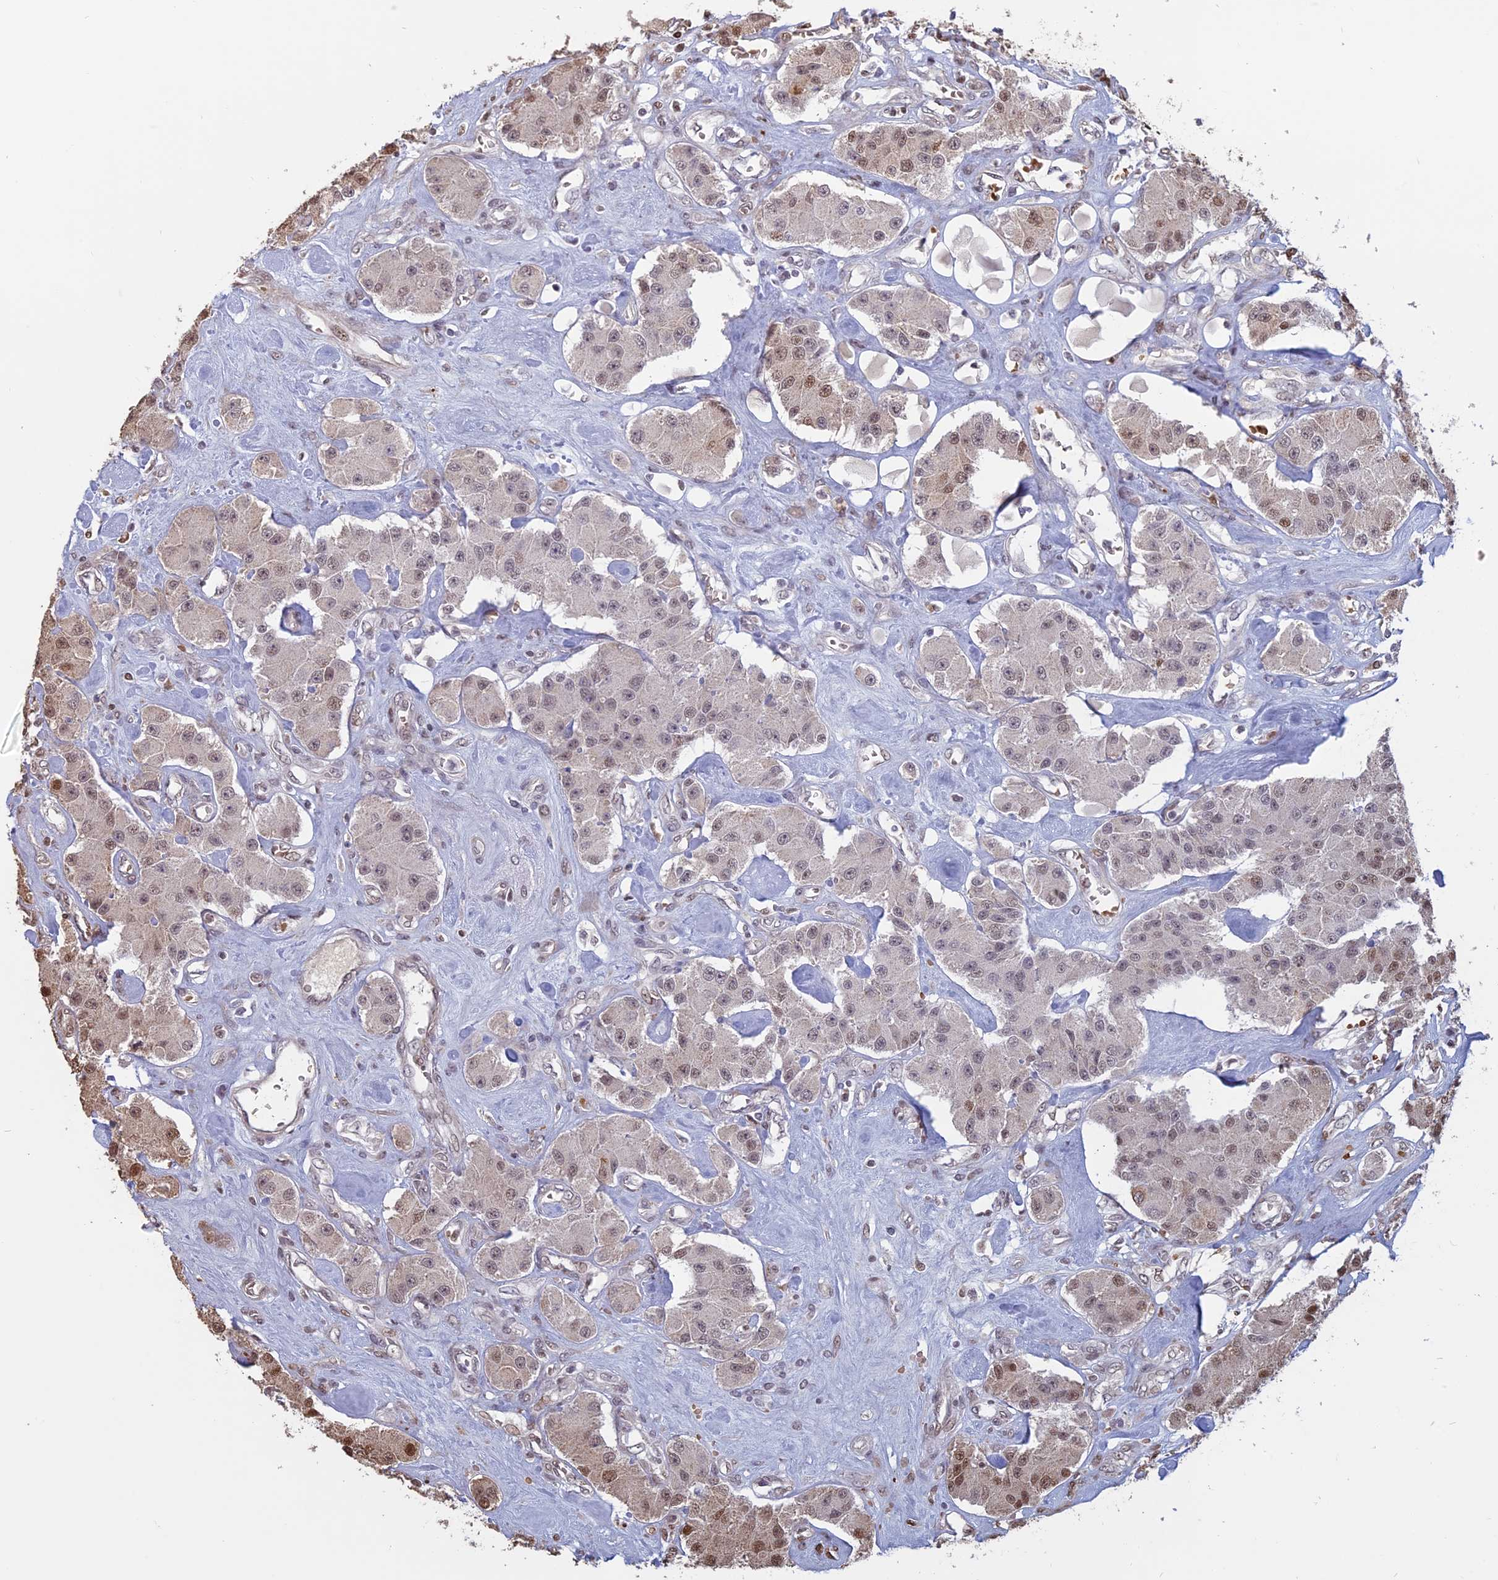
{"staining": {"intensity": "weak", "quantity": "25%-75%", "location": "nuclear"}, "tissue": "carcinoid", "cell_type": "Tumor cells", "image_type": "cancer", "snomed": [{"axis": "morphology", "description": "Carcinoid, malignant, NOS"}, {"axis": "topography", "description": "Pancreas"}], "caption": "Immunohistochemistry histopathology image of neoplastic tissue: human malignant carcinoid stained using immunohistochemistry displays low levels of weak protein expression localized specifically in the nuclear of tumor cells, appearing as a nuclear brown color.", "gene": "MFAP1", "patient": {"sex": "male", "age": 41}}